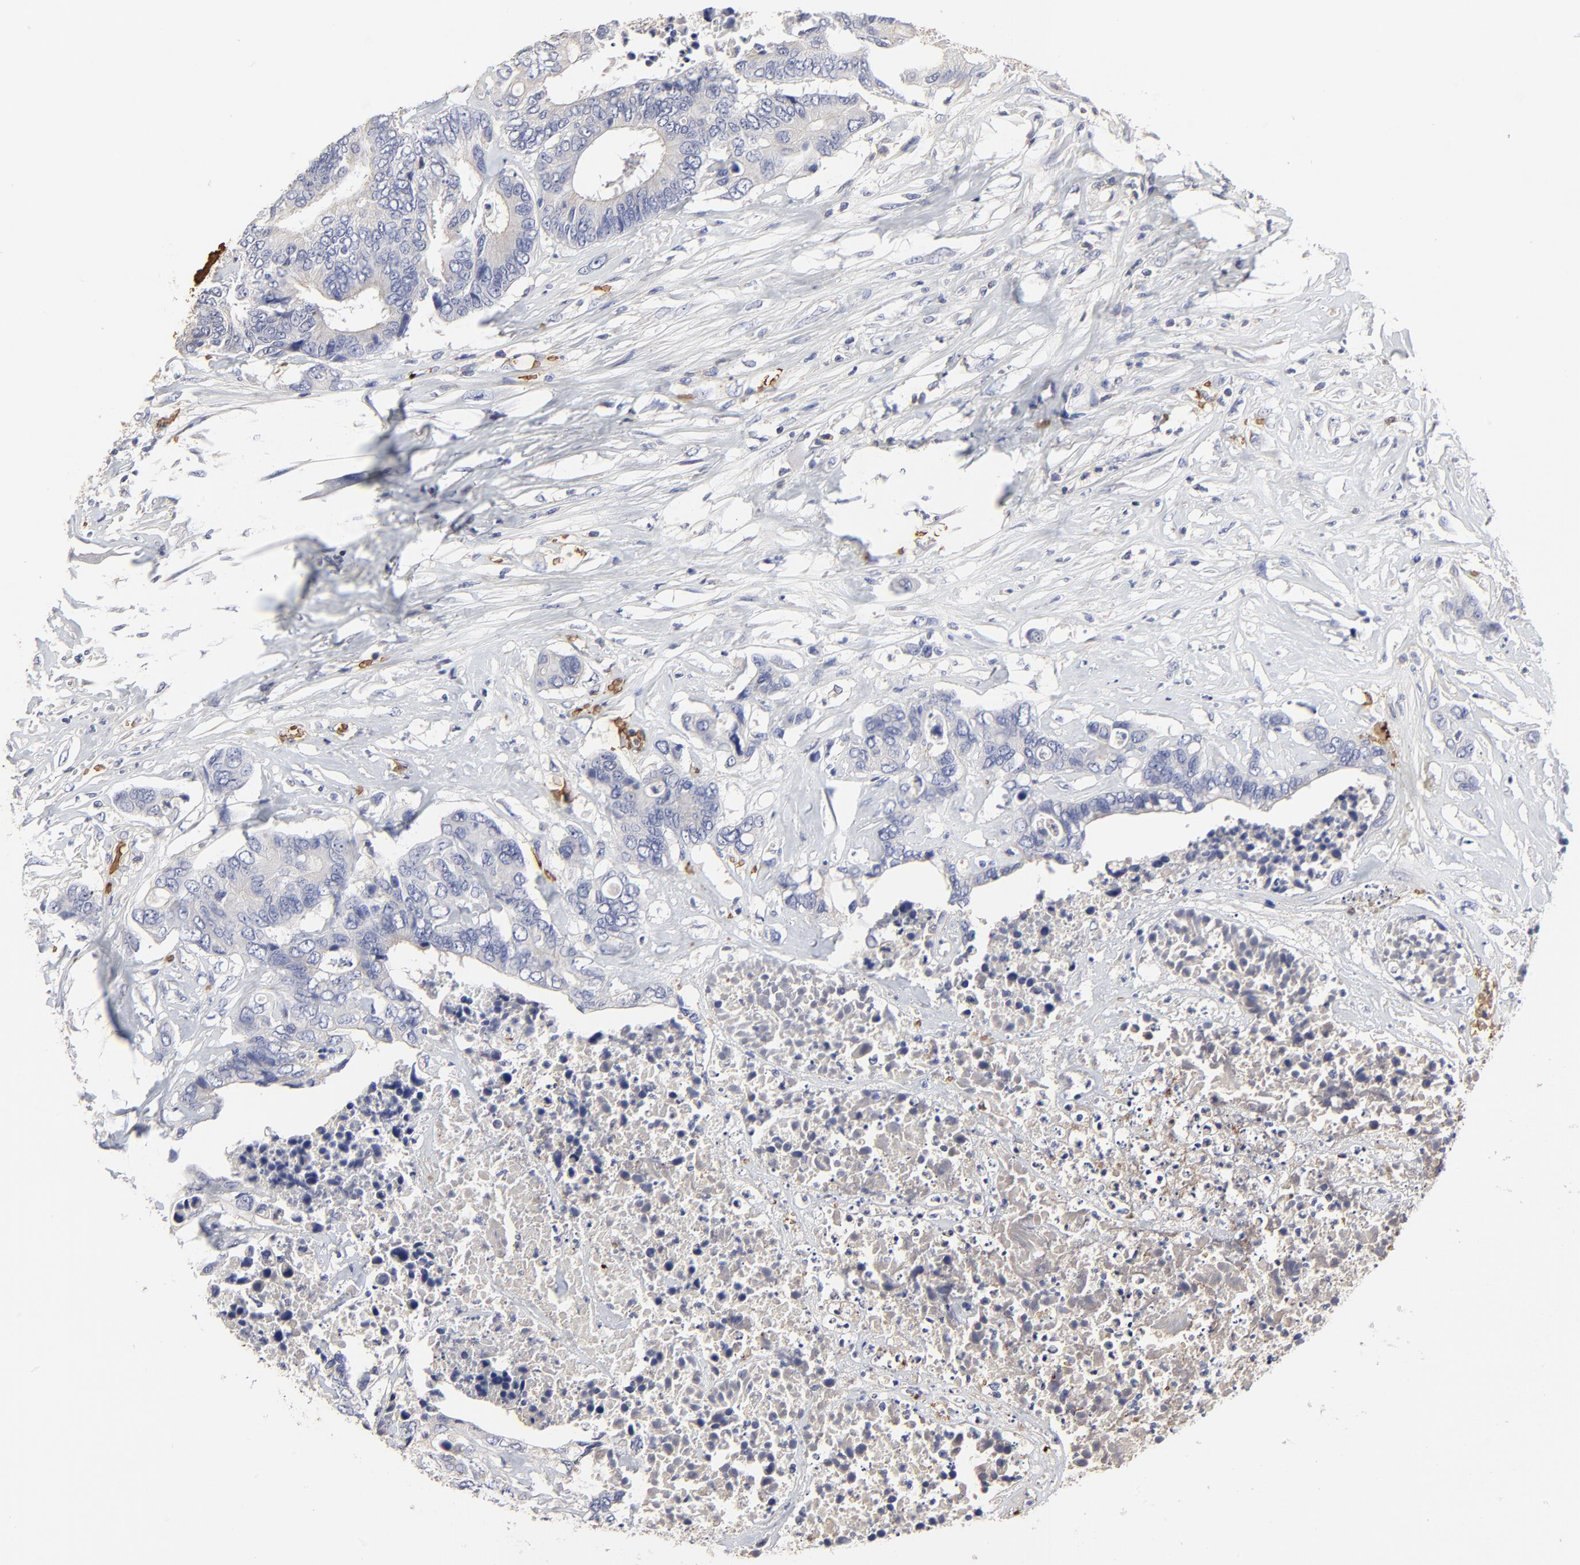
{"staining": {"intensity": "negative", "quantity": "none", "location": "none"}, "tissue": "colorectal cancer", "cell_type": "Tumor cells", "image_type": "cancer", "snomed": [{"axis": "morphology", "description": "Adenocarcinoma, NOS"}, {"axis": "topography", "description": "Rectum"}], "caption": "Image shows no protein positivity in tumor cells of adenocarcinoma (colorectal) tissue.", "gene": "PAG1", "patient": {"sex": "male", "age": 55}}